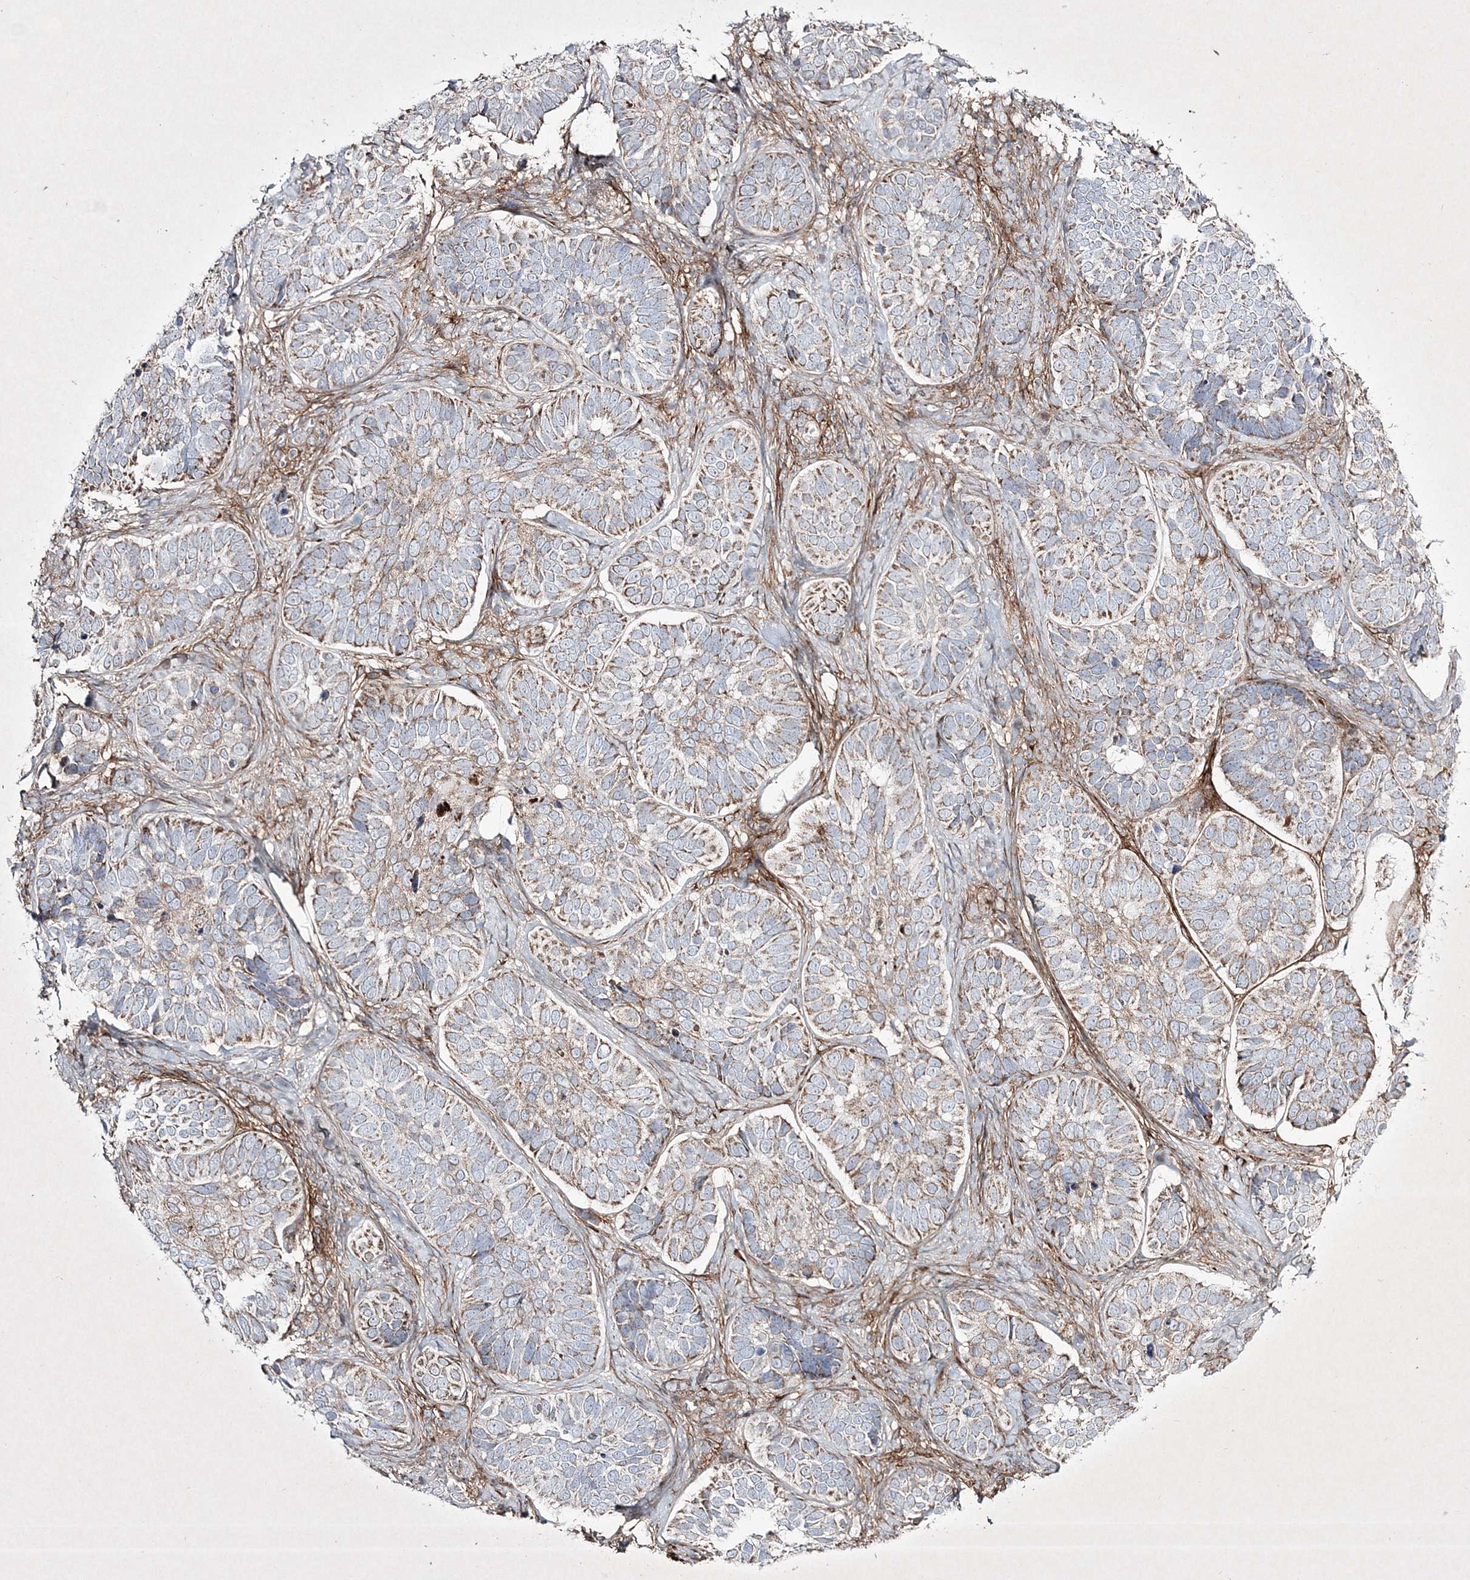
{"staining": {"intensity": "moderate", "quantity": "25%-75%", "location": "cytoplasmic/membranous"}, "tissue": "skin cancer", "cell_type": "Tumor cells", "image_type": "cancer", "snomed": [{"axis": "morphology", "description": "Basal cell carcinoma"}, {"axis": "topography", "description": "Skin"}], "caption": "Skin basal cell carcinoma stained with immunohistochemistry shows moderate cytoplasmic/membranous staining in approximately 25%-75% of tumor cells. The protein of interest is stained brown, and the nuclei are stained in blue (DAB (3,3'-diaminobenzidine) IHC with brightfield microscopy, high magnification).", "gene": "RICTOR", "patient": {"sex": "male", "age": 62}}